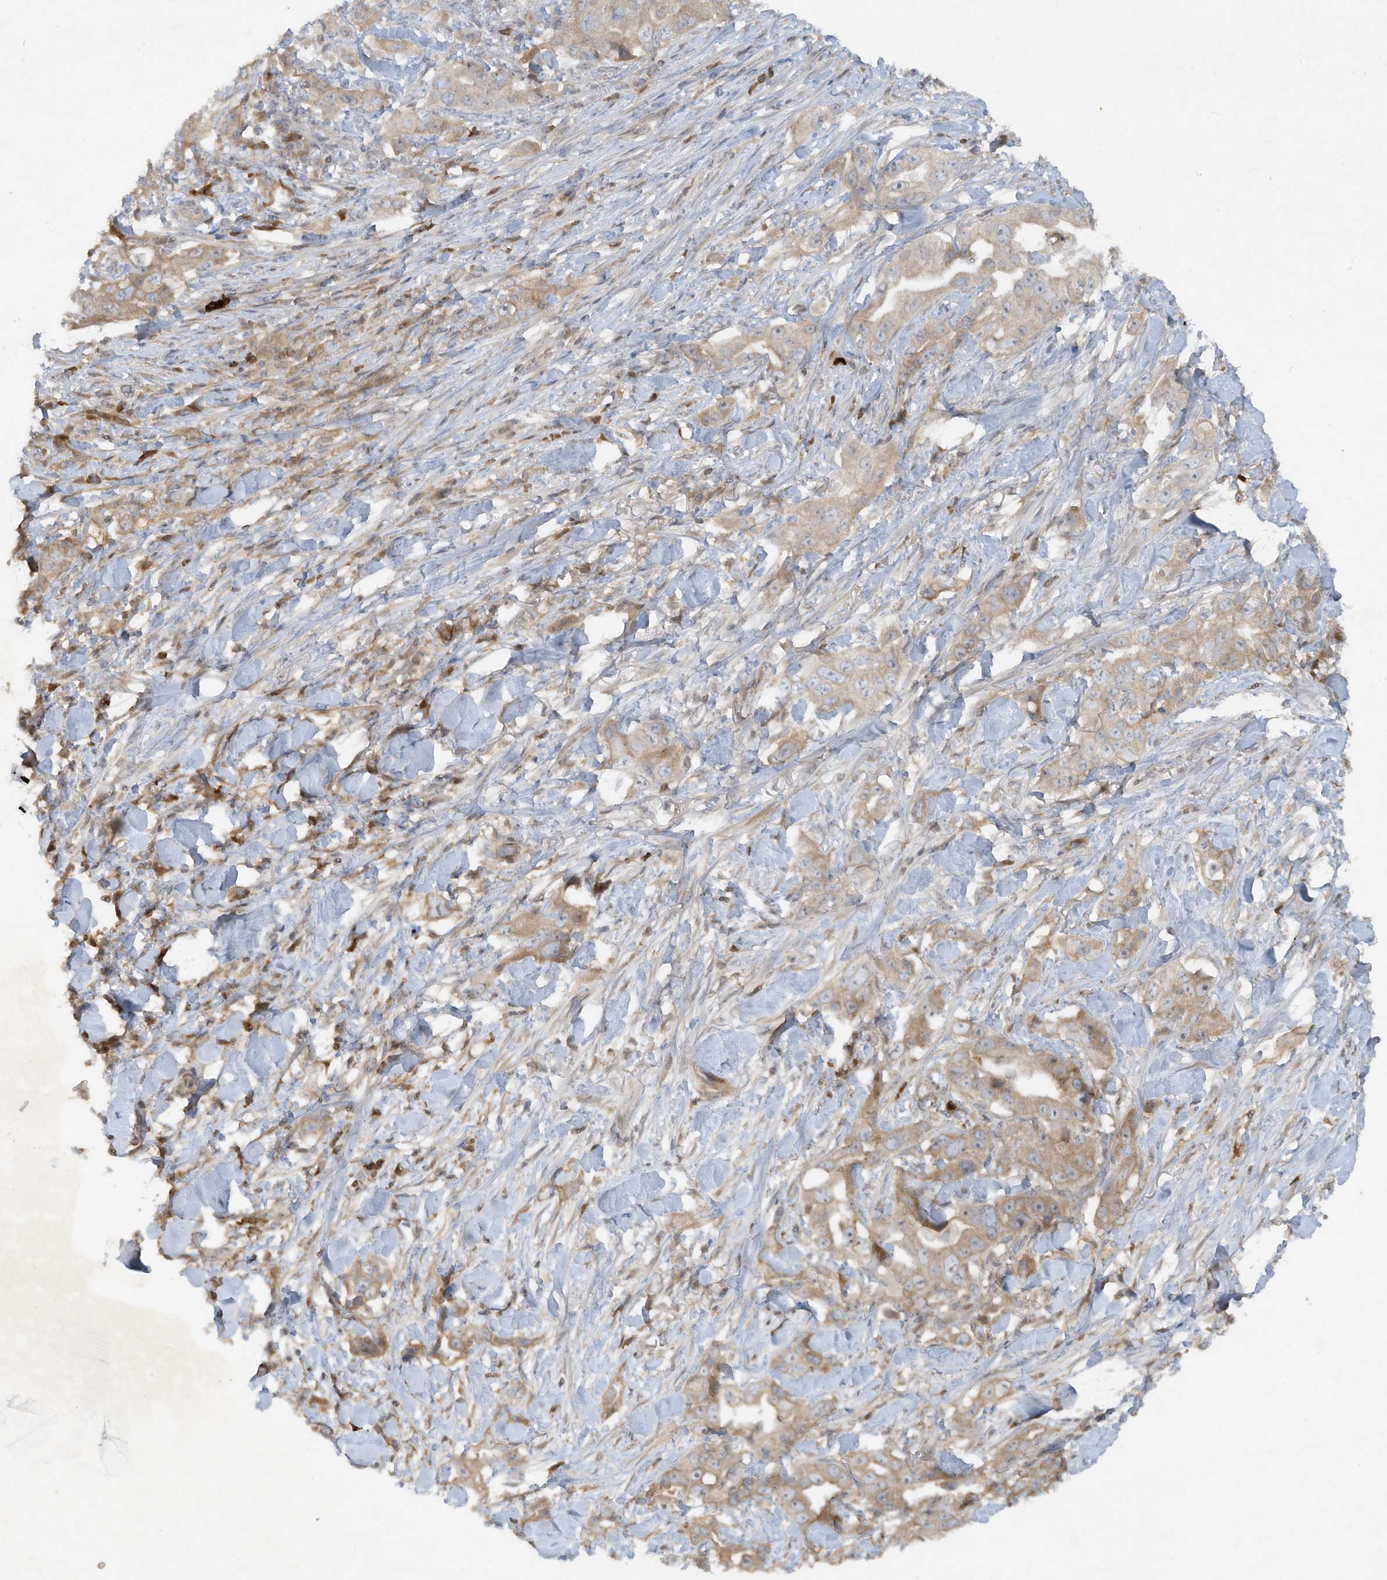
{"staining": {"intensity": "weak", "quantity": ">75%", "location": "cytoplasmic/membranous"}, "tissue": "lung cancer", "cell_type": "Tumor cells", "image_type": "cancer", "snomed": [{"axis": "morphology", "description": "Adenocarcinoma, NOS"}, {"axis": "topography", "description": "Lung"}], "caption": "Human lung cancer (adenocarcinoma) stained with a protein marker reveals weak staining in tumor cells.", "gene": "FETUB", "patient": {"sex": "female", "age": 51}}